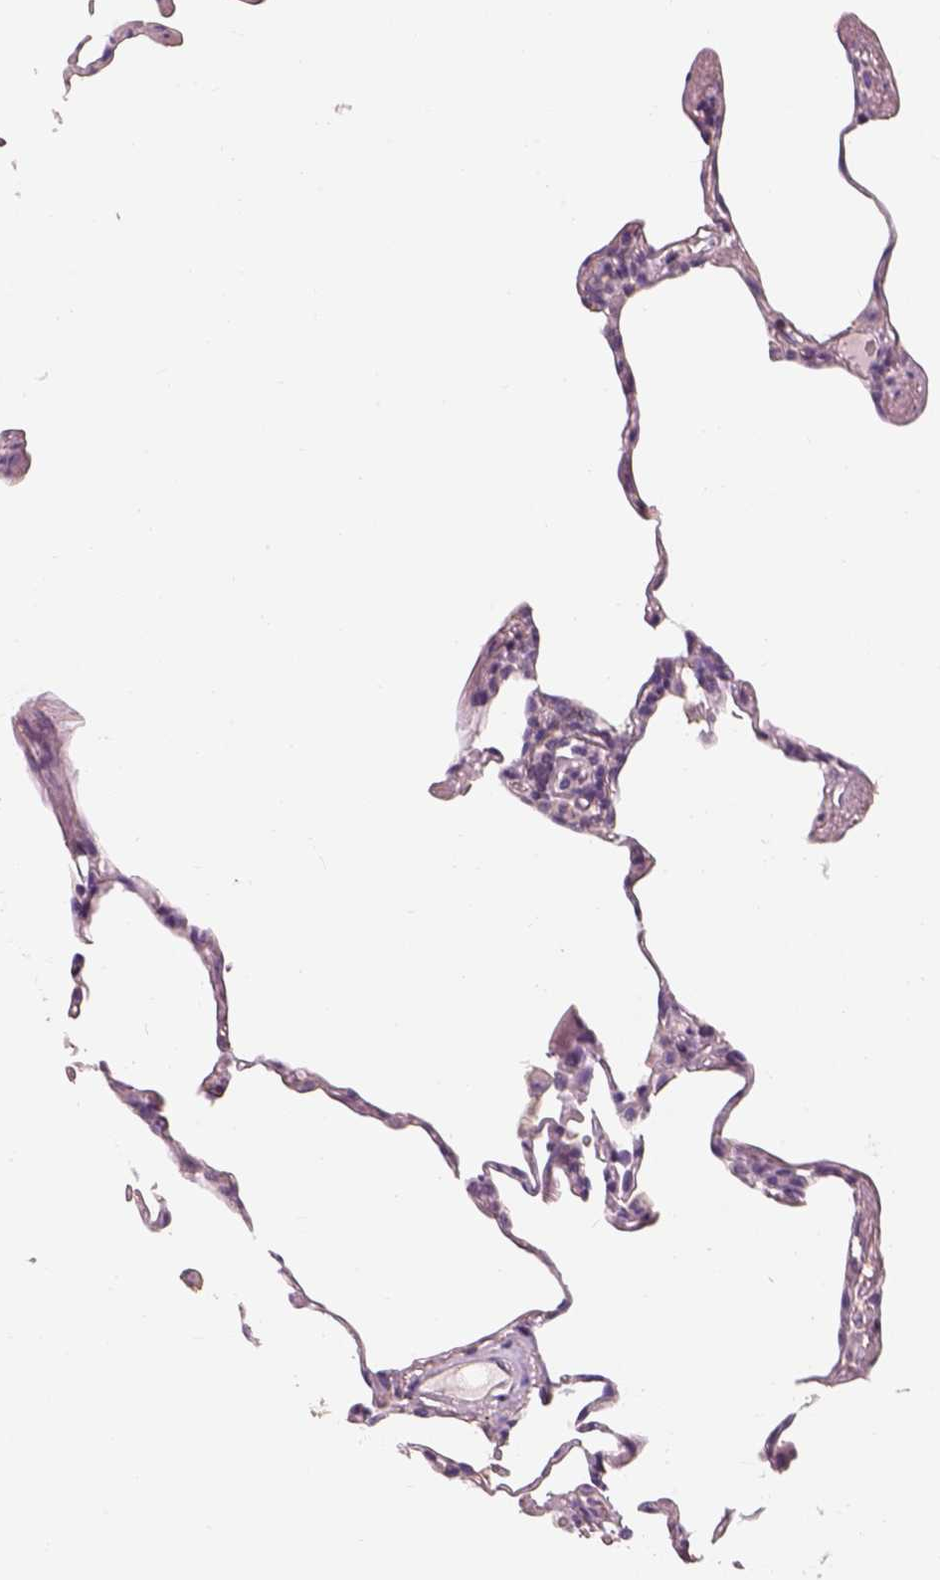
{"staining": {"intensity": "negative", "quantity": "none", "location": "none"}, "tissue": "lung", "cell_type": "Alveolar cells", "image_type": "normal", "snomed": [{"axis": "morphology", "description": "Normal tissue, NOS"}, {"axis": "topography", "description": "Lung"}], "caption": "This is an immunohistochemistry photomicrograph of benign lung. There is no positivity in alveolar cells.", "gene": "OTUD6A", "patient": {"sex": "female", "age": 57}}